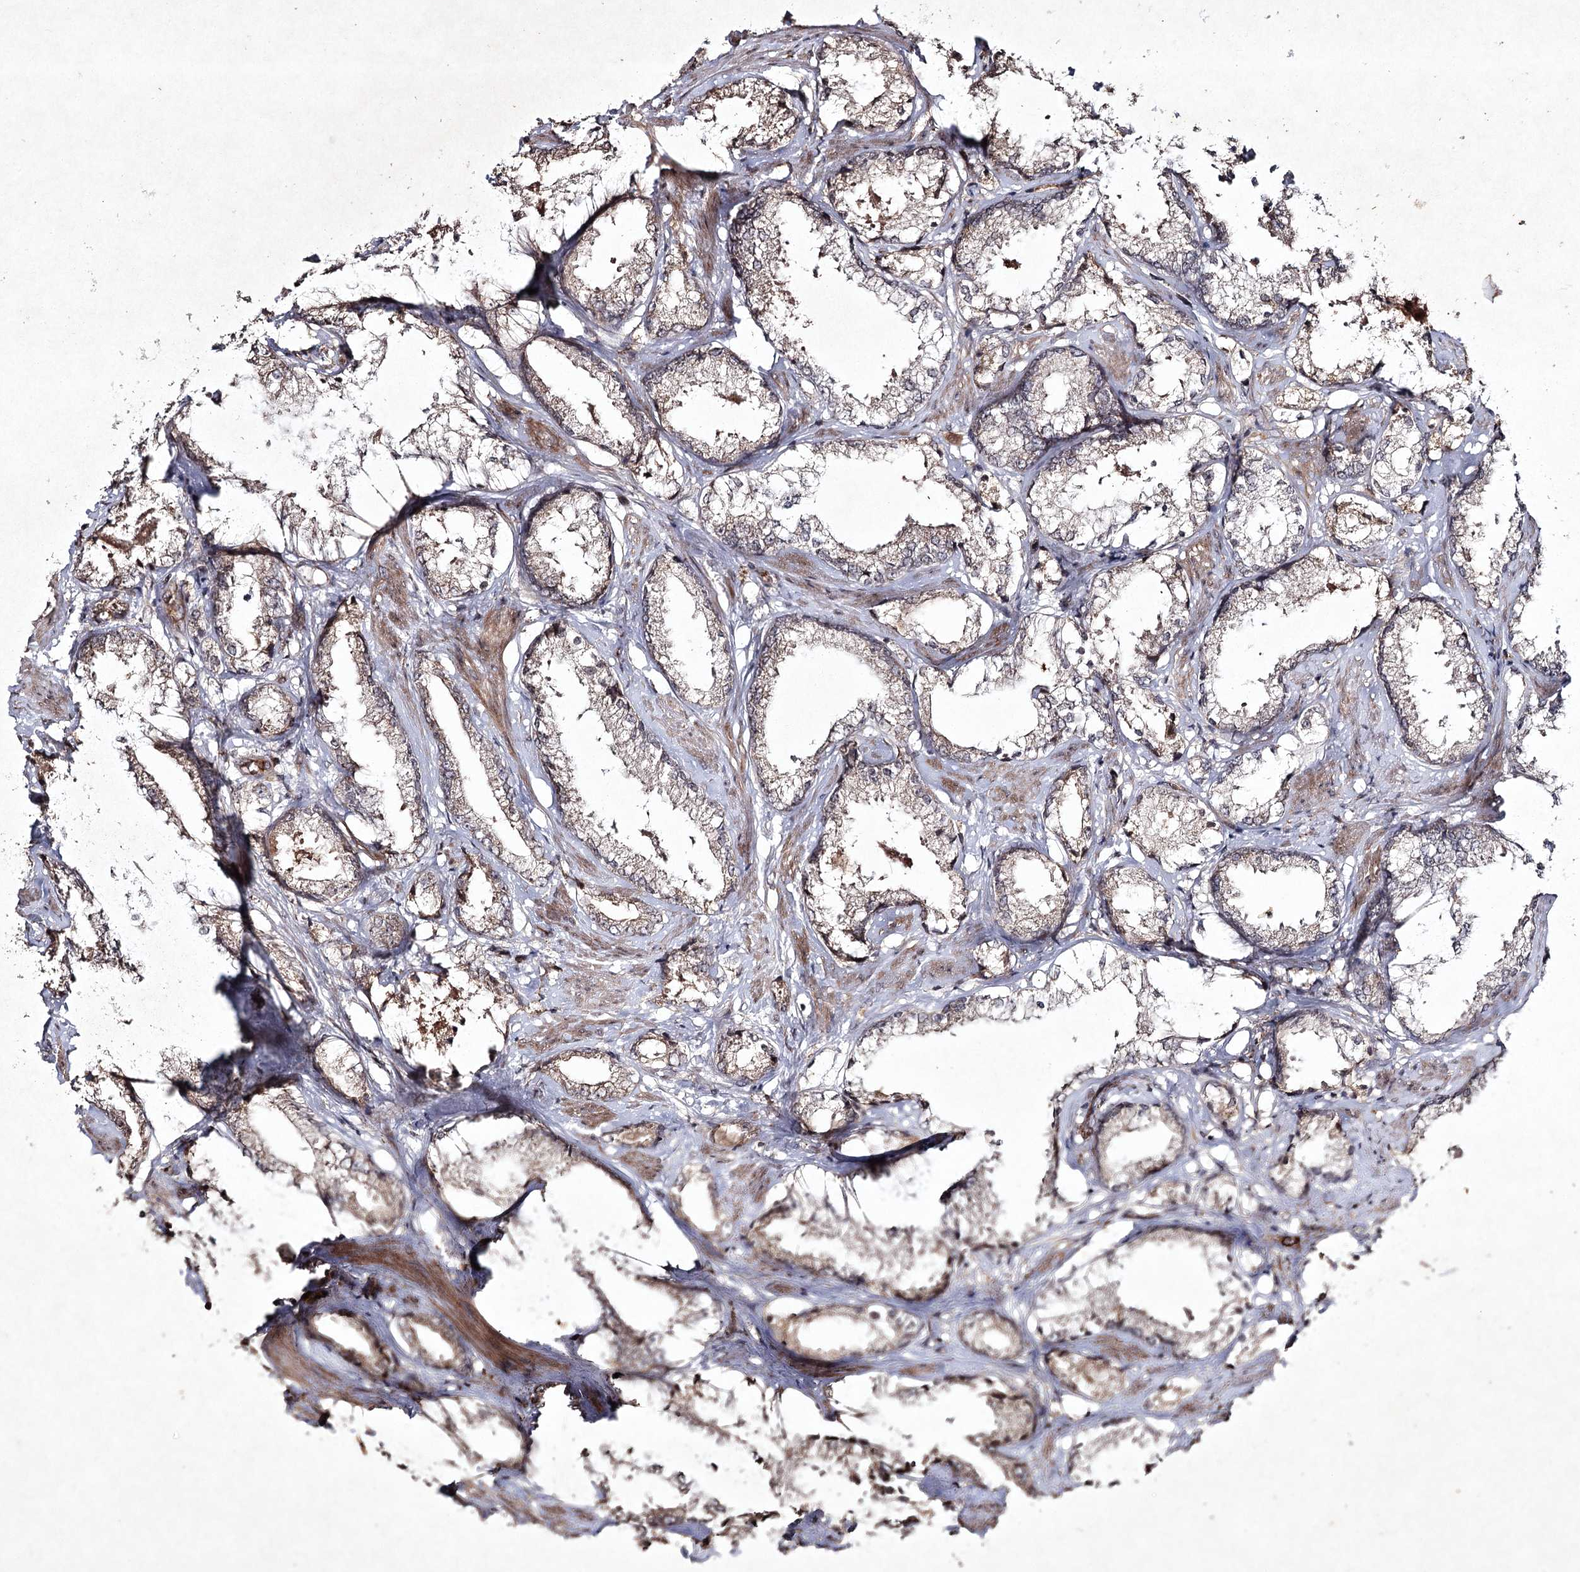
{"staining": {"intensity": "negative", "quantity": "none", "location": "none"}, "tissue": "prostate cancer", "cell_type": "Tumor cells", "image_type": "cancer", "snomed": [{"axis": "morphology", "description": "Adenocarcinoma, High grade"}, {"axis": "topography", "description": "Prostate"}], "caption": "DAB immunohistochemical staining of prostate cancer reveals no significant staining in tumor cells.", "gene": "CYP2B6", "patient": {"sex": "male", "age": 66}}